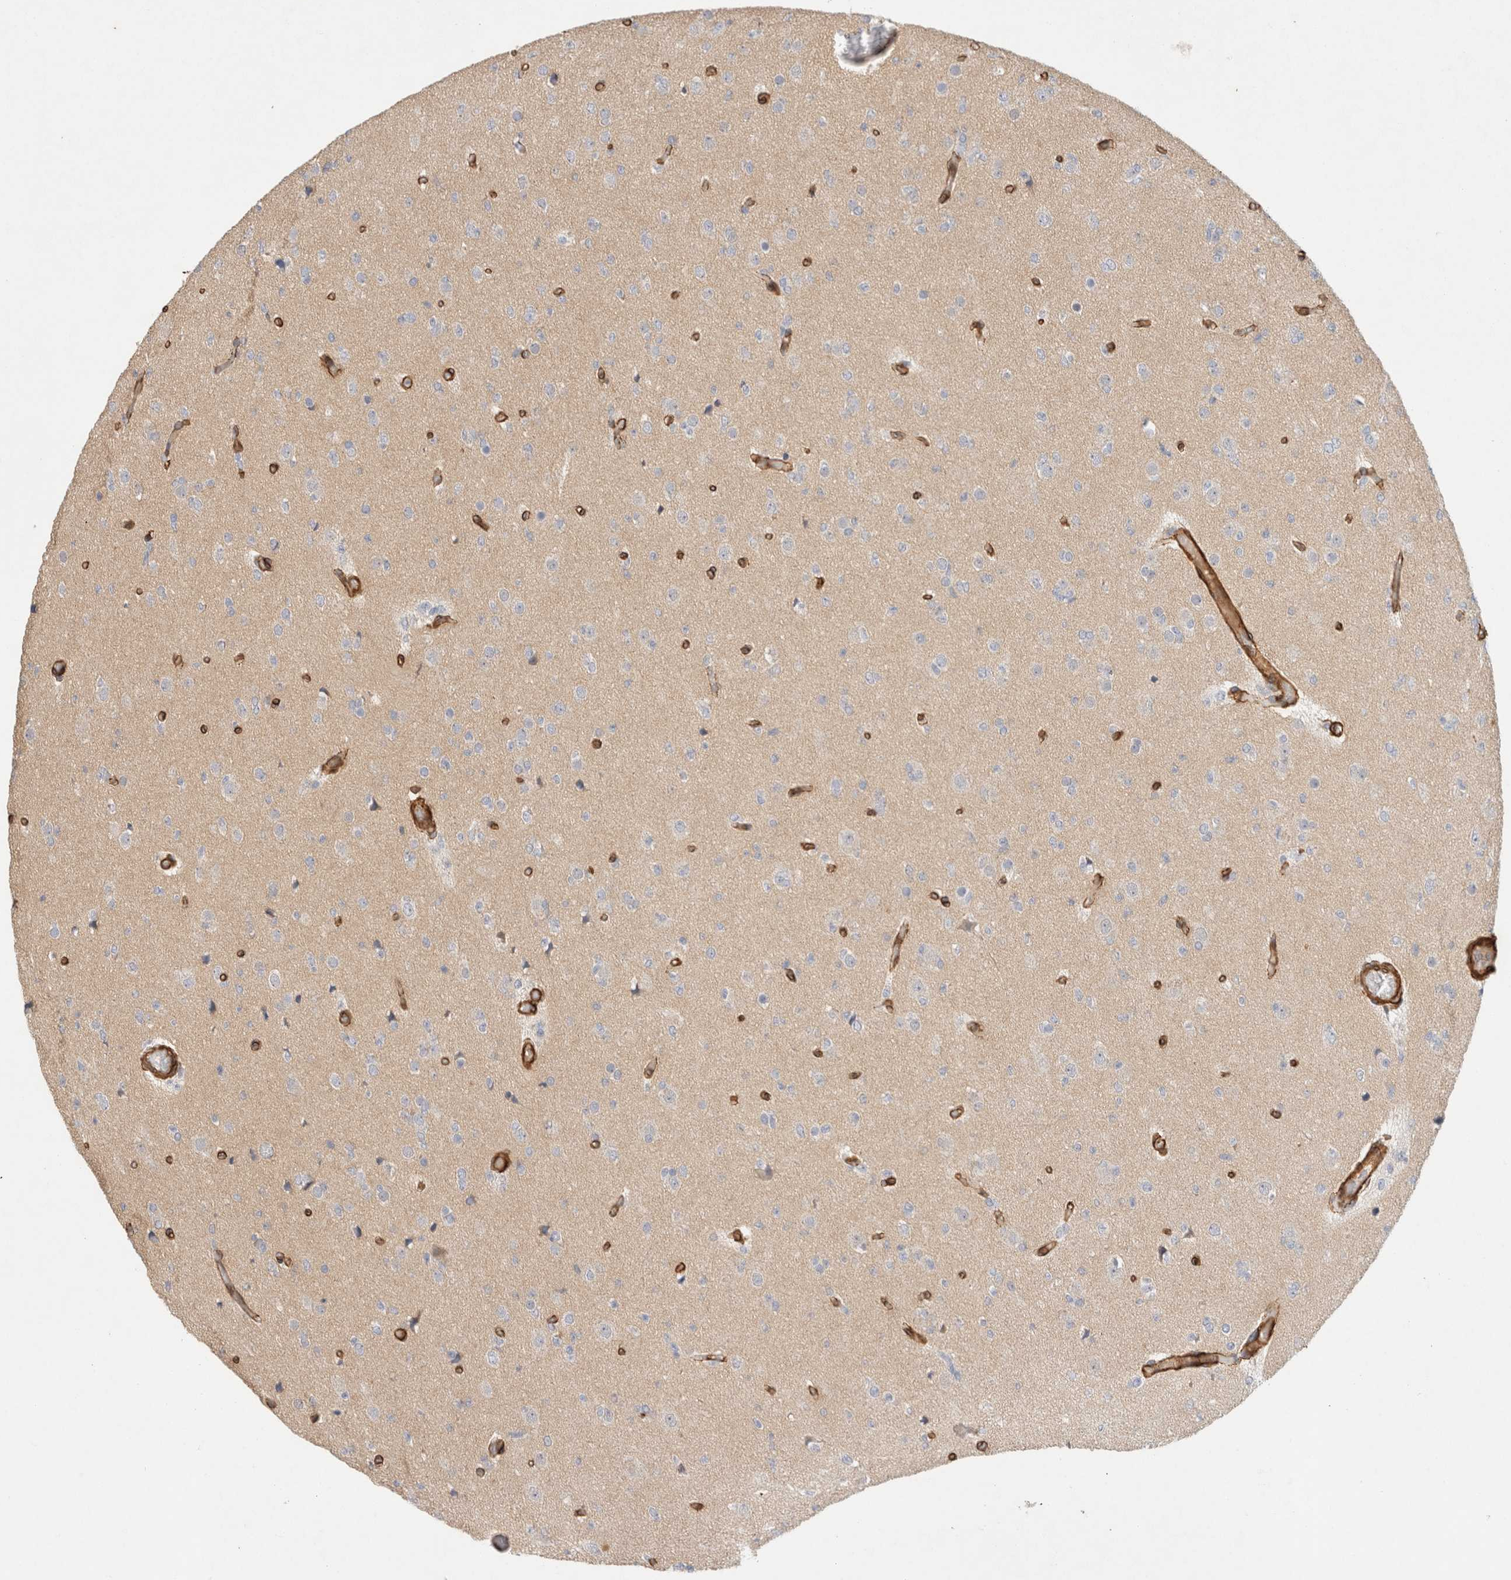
{"staining": {"intensity": "negative", "quantity": "none", "location": "none"}, "tissue": "glioma", "cell_type": "Tumor cells", "image_type": "cancer", "snomed": [{"axis": "morphology", "description": "Glioma, malignant, Low grade"}, {"axis": "topography", "description": "Brain"}], "caption": "An image of human malignant glioma (low-grade) is negative for staining in tumor cells.", "gene": "JMJD4", "patient": {"sex": "female", "age": 22}}